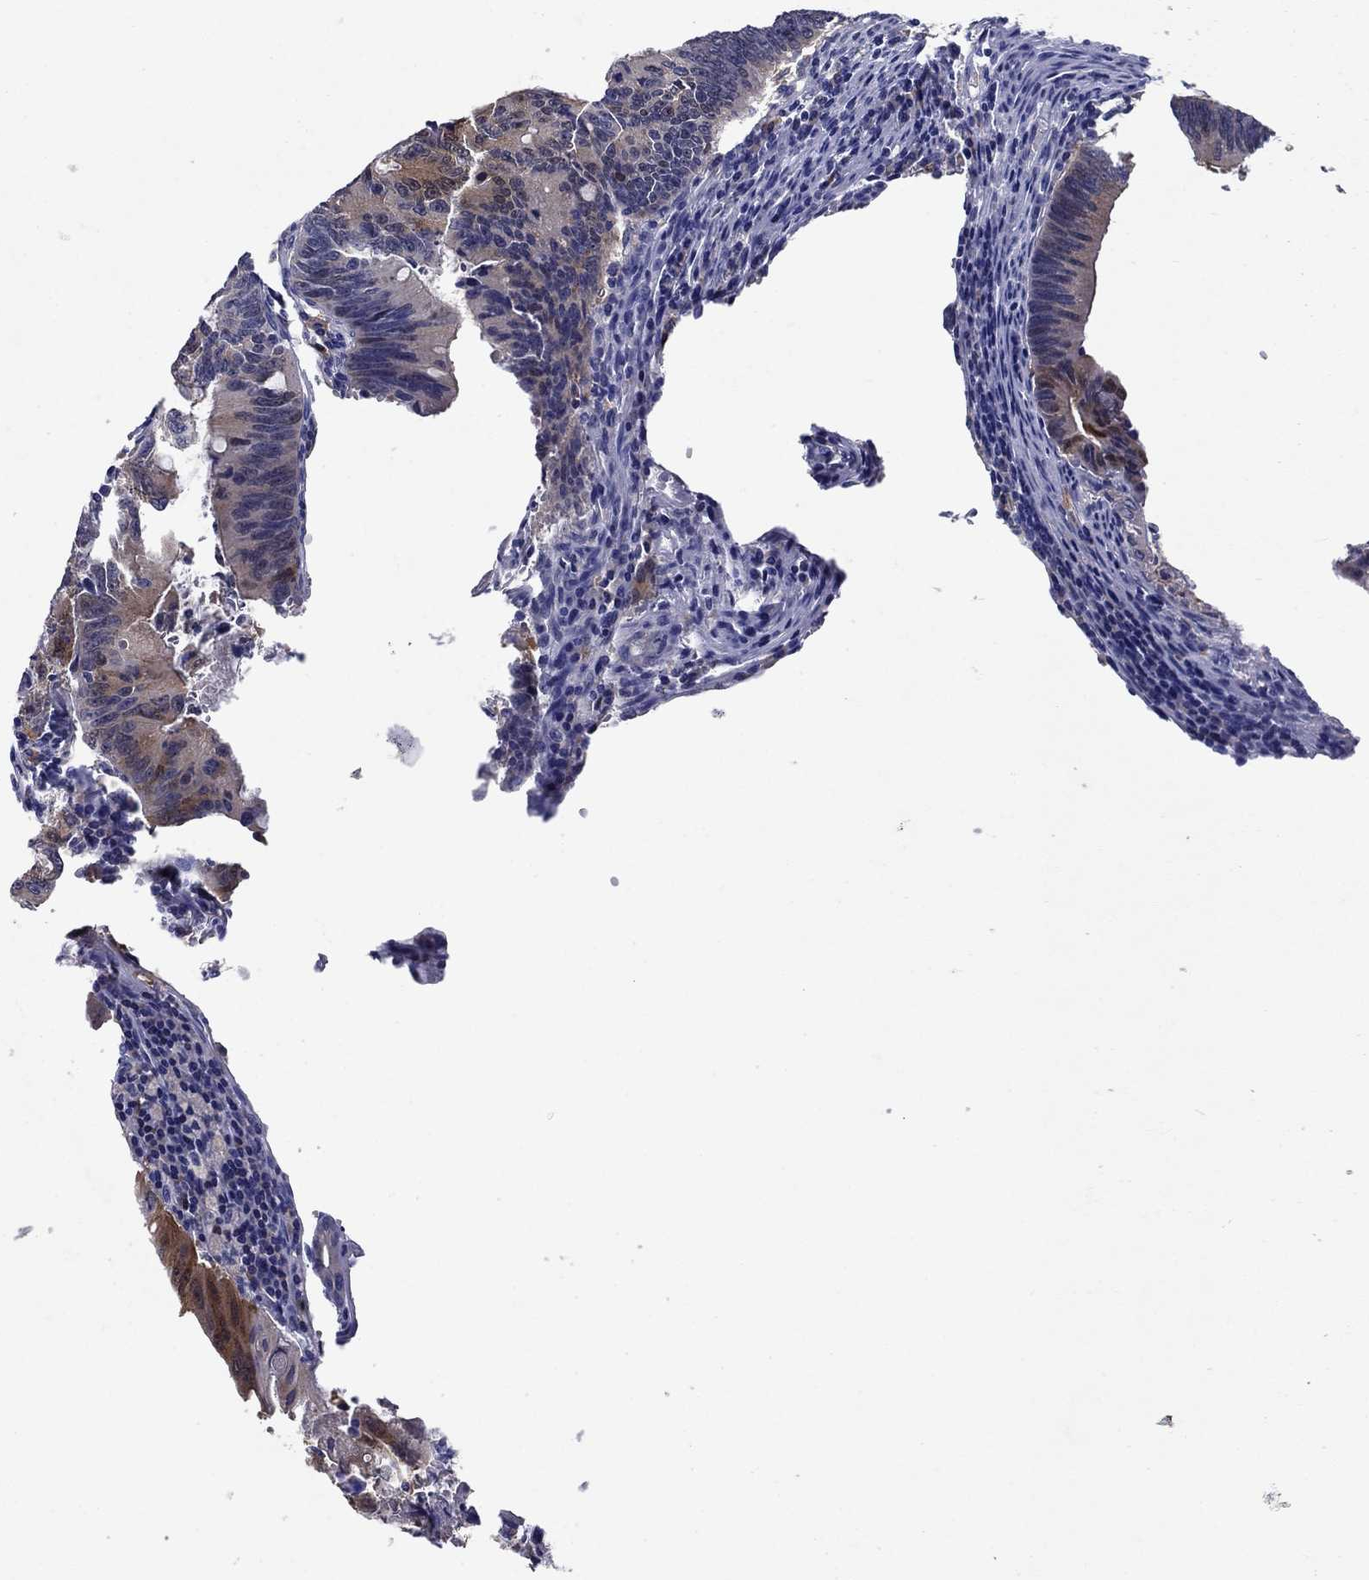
{"staining": {"intensity": "weak", "quantity": "<25%", "location": "cytoplasmic/membranous"}, "tissue": "colorectal cancer", "cell_type": "Tumor cells", "image_type": "cancer", "snomed": [{"axis": "morphology", "description": "Adenocarcinoma, NOS"}, {"axis": "topography", "description": "Colon"}], "caption": "The photomicrograph displays no staining of tumor cells in colorectal cancer (adenocarcinoma).", "gene": "SULT2B1", "patient": {"sex": "female", "age": 87}}